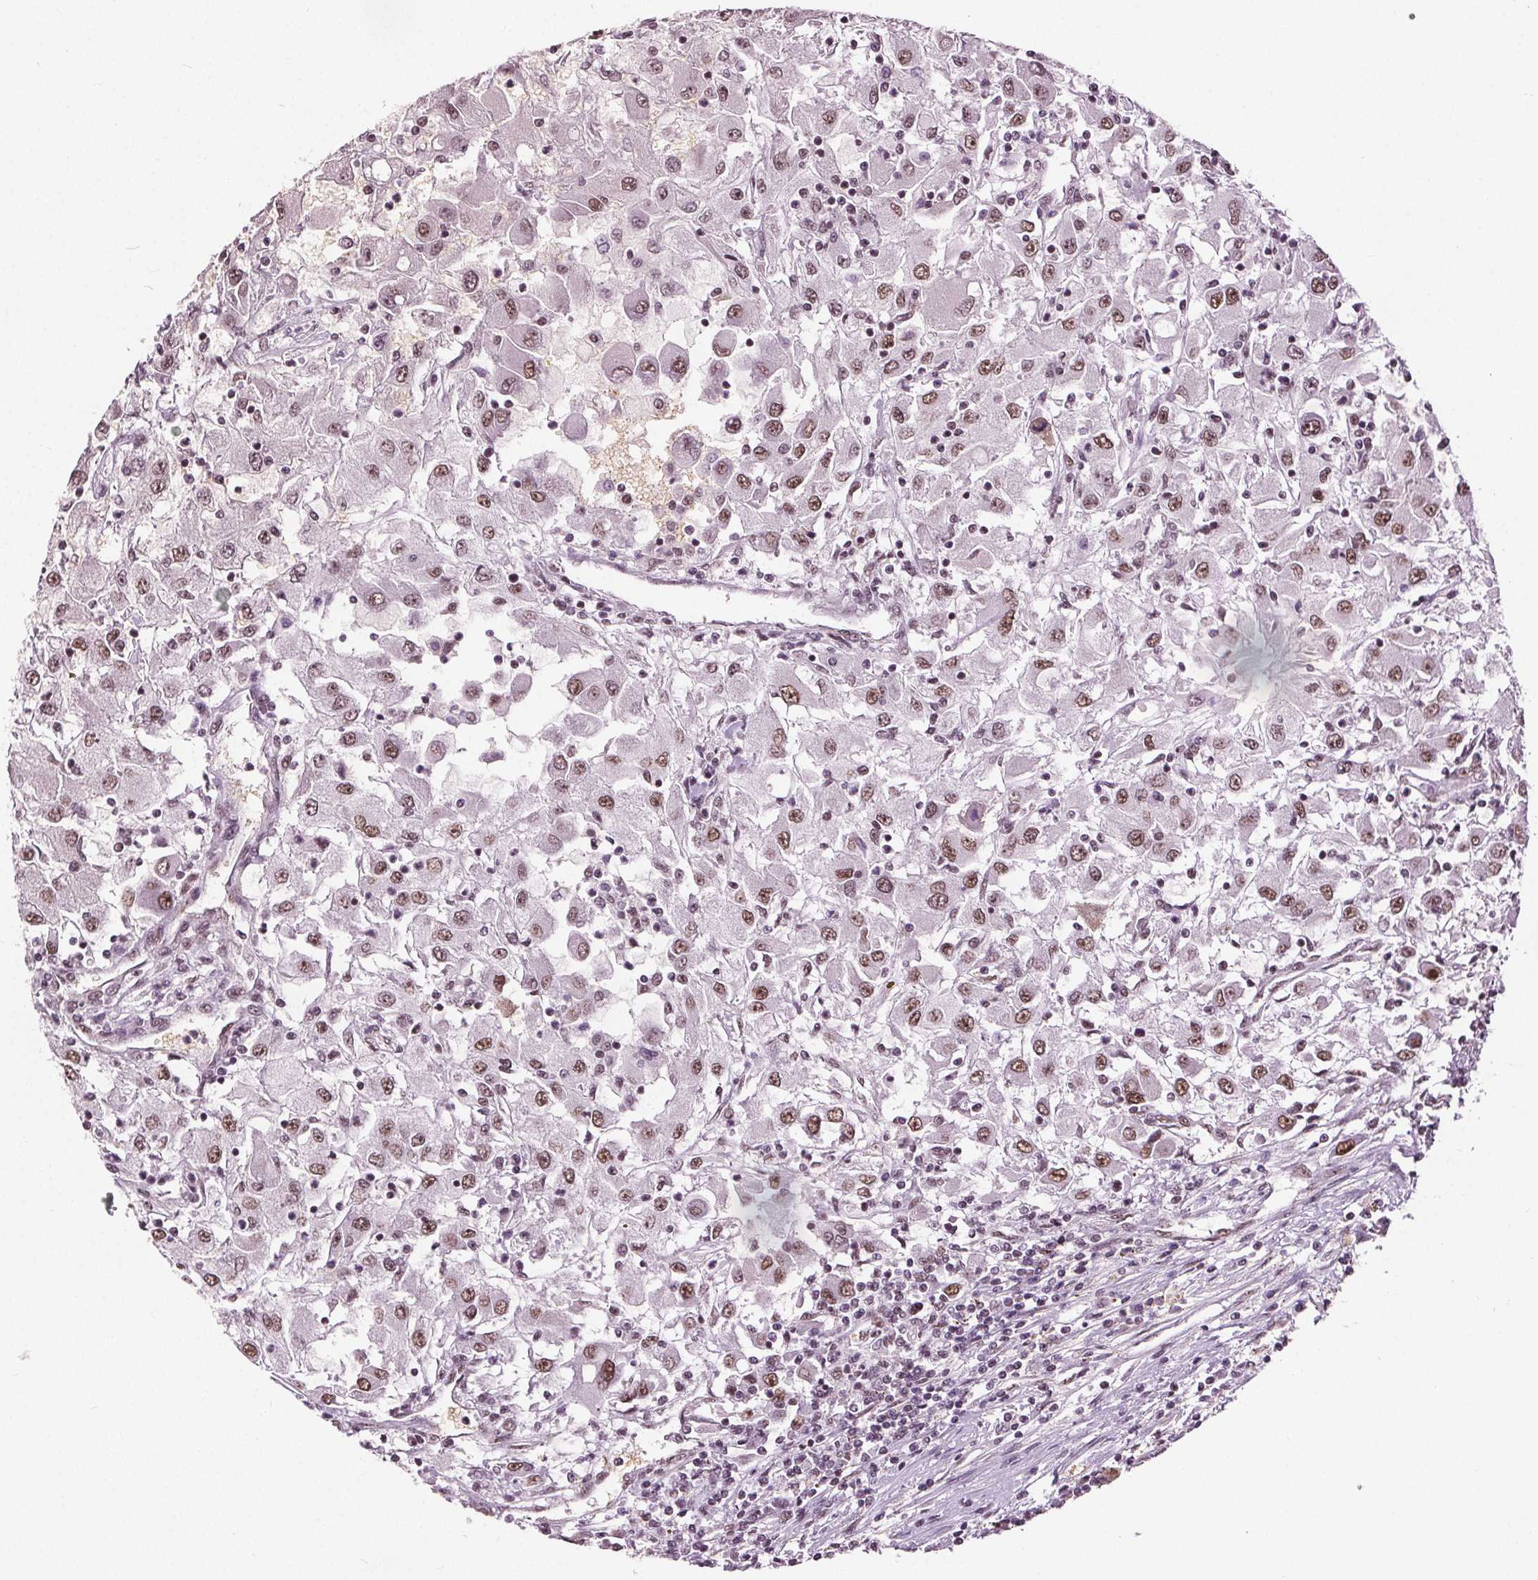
{"staining": {"intensity": "moderate", "quantity": ">75%", "location": "nuclear"}, "tissue": "renal cancer", "cell_type": "Tumor cells", "image_type": "cancer", "snomed": [{"axis": "morphology", "description": "Adenocarcinoma, NOS"}, {"axis": "topography", "description": "Kidney"}], "caption": "This photomicrograph displays IHC staining of adenocarcinoma (renal), with medium moderate nuclear staining in approximately >75% of tumor cells.", "gene": "IWS1", "patient": {"sex": "female", "age": 67}}